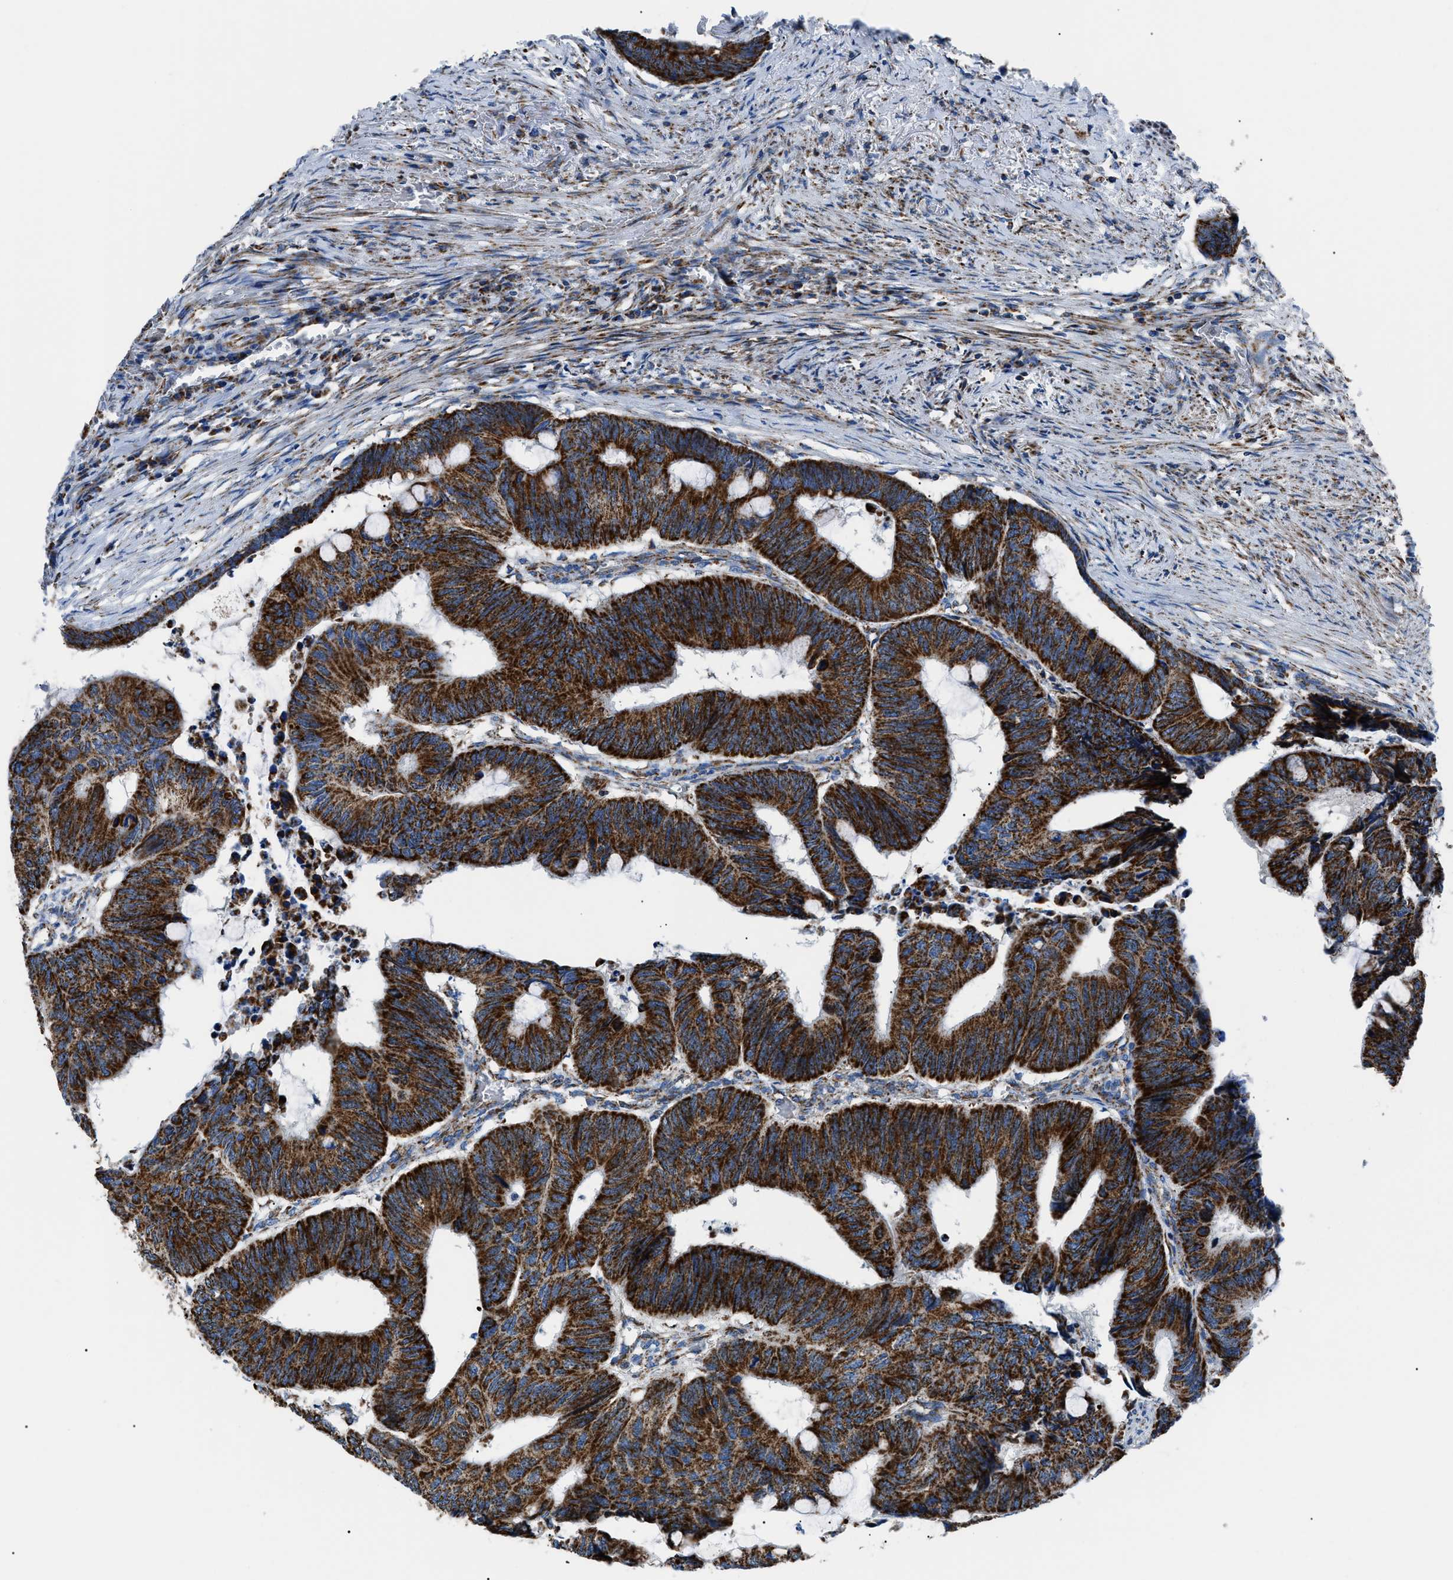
{"staining": {"intensity": "strong", "quantity": ">75%", "location": "cytoplasmic/membranous"}, "tissue": "colorectal cancer", "cell_type": "Tumor cells", "image_type": "cancer", "snomed": [{"axis": "morphology", "description": "Normal tissue, NOS"}, {"axis": "morphology", "description": "Adenocarcinoma, NOS"}, {"axis": "topography", "description": "Rectum"}, {"axis": "topography", "description": "Peripheral nerve tissue"}], "caption": "Immunohistochemistry (IHC) micrograph of neoplastic tissue: colorectal adenocarcinoma stained using immunohistochemistry (IHC) reveals high levels of strong protein expression localized specifically in the cytoplasmic/membranous of tumor cells, appearing as a cytoplasmic/membranous brown color.", "gene": "PHB2", "patient": {"sex": "male", "age": 92}}